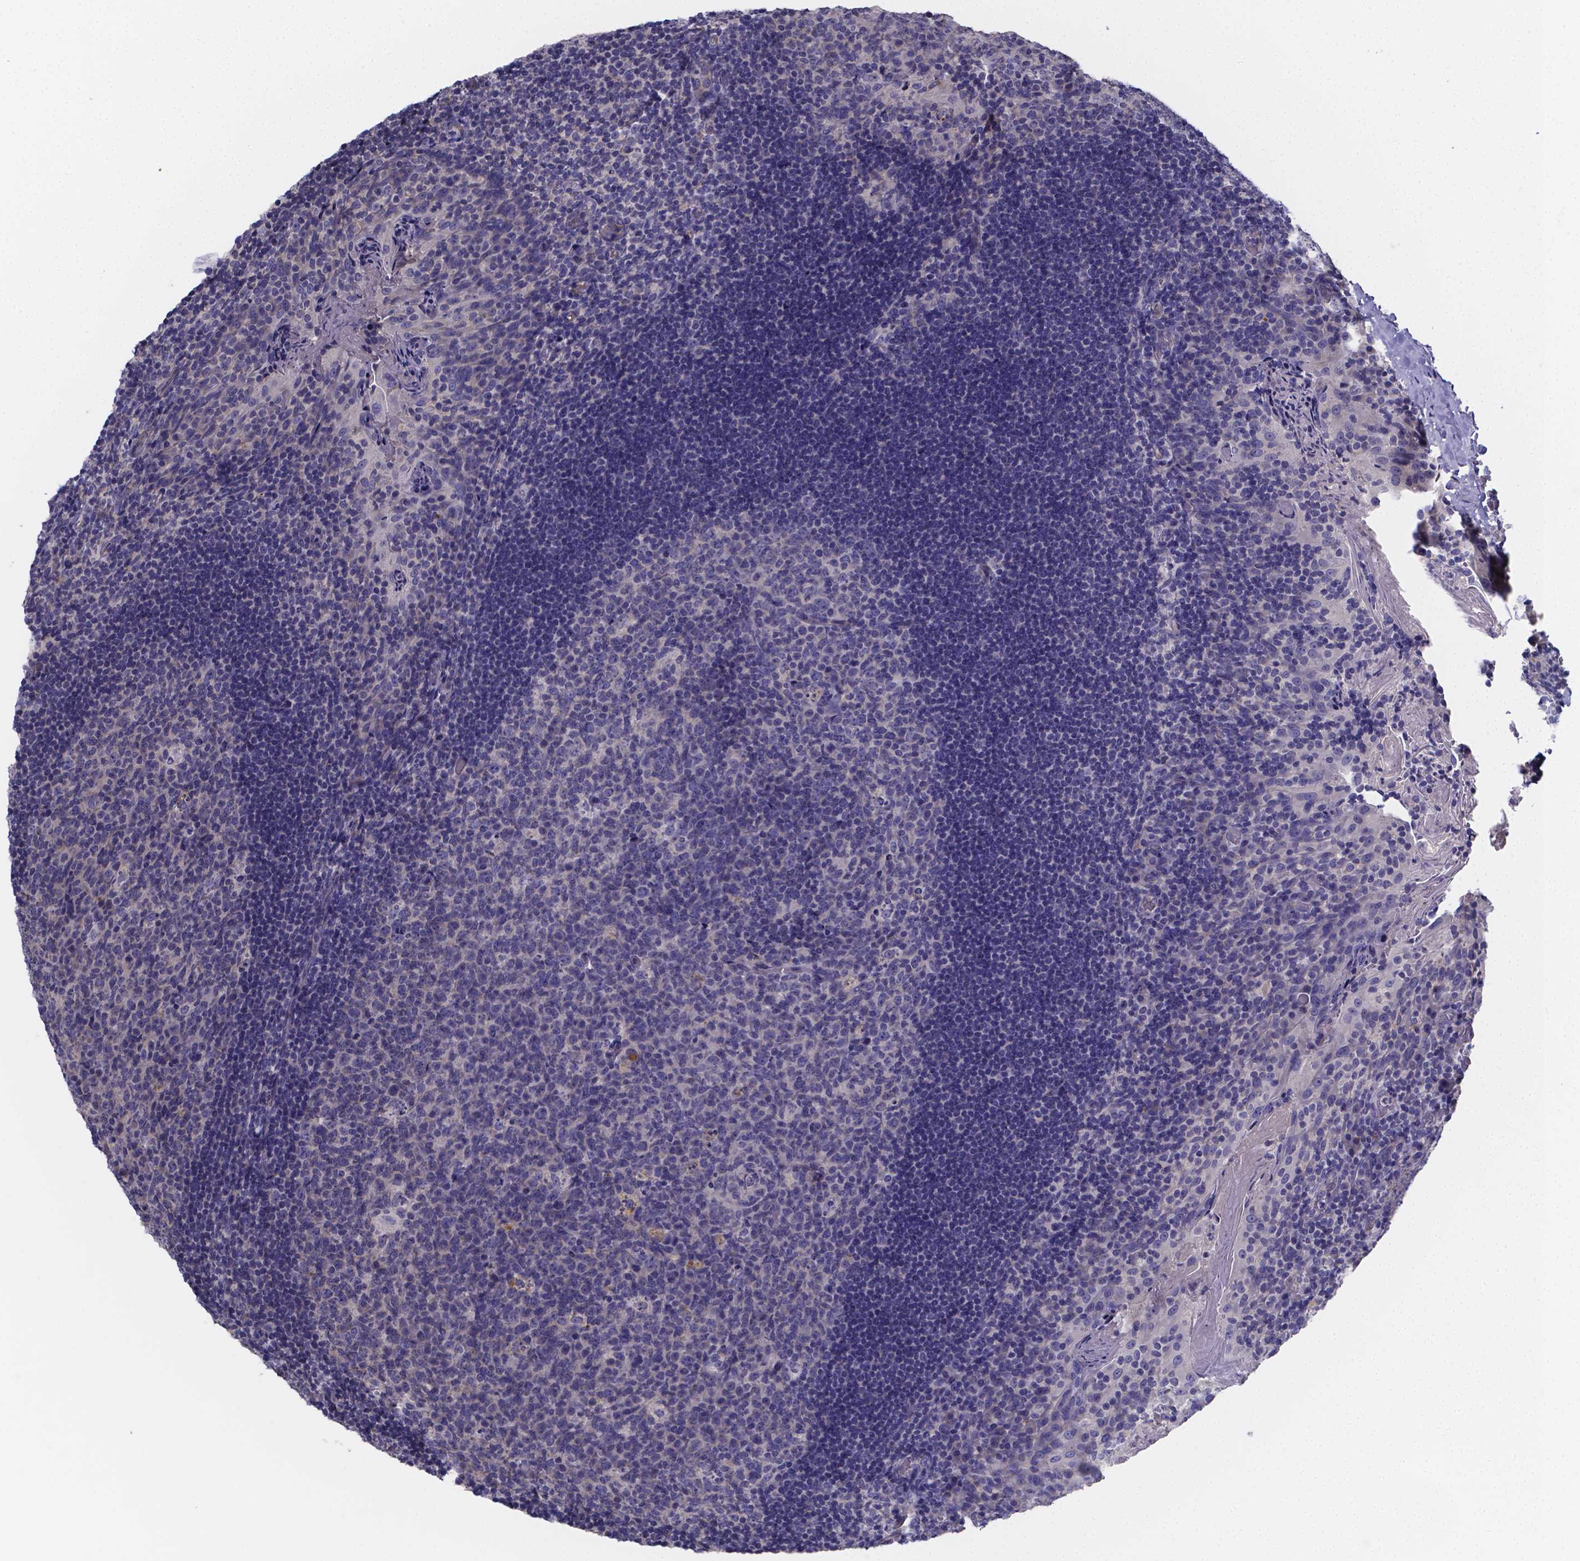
{"staining": {"intensity": "negative", "quantity": "none", "location": "none"}, "tissue": "tonsil", "cell_type": "Germinal center cells", "image_type": "normal", "snomed": [{"axis": "morphology", "description": "Normal tissue, NOS"}, {"axis": "topography", "description": "Tonsil"}], "caption": "This is an immunohistochemistry (IHC) histopathology image of unremarkable tonsil. There is no positivity in germinal center cells.", "gene": "SFRP4", "patient": {"sex": "male", "age": 17}}